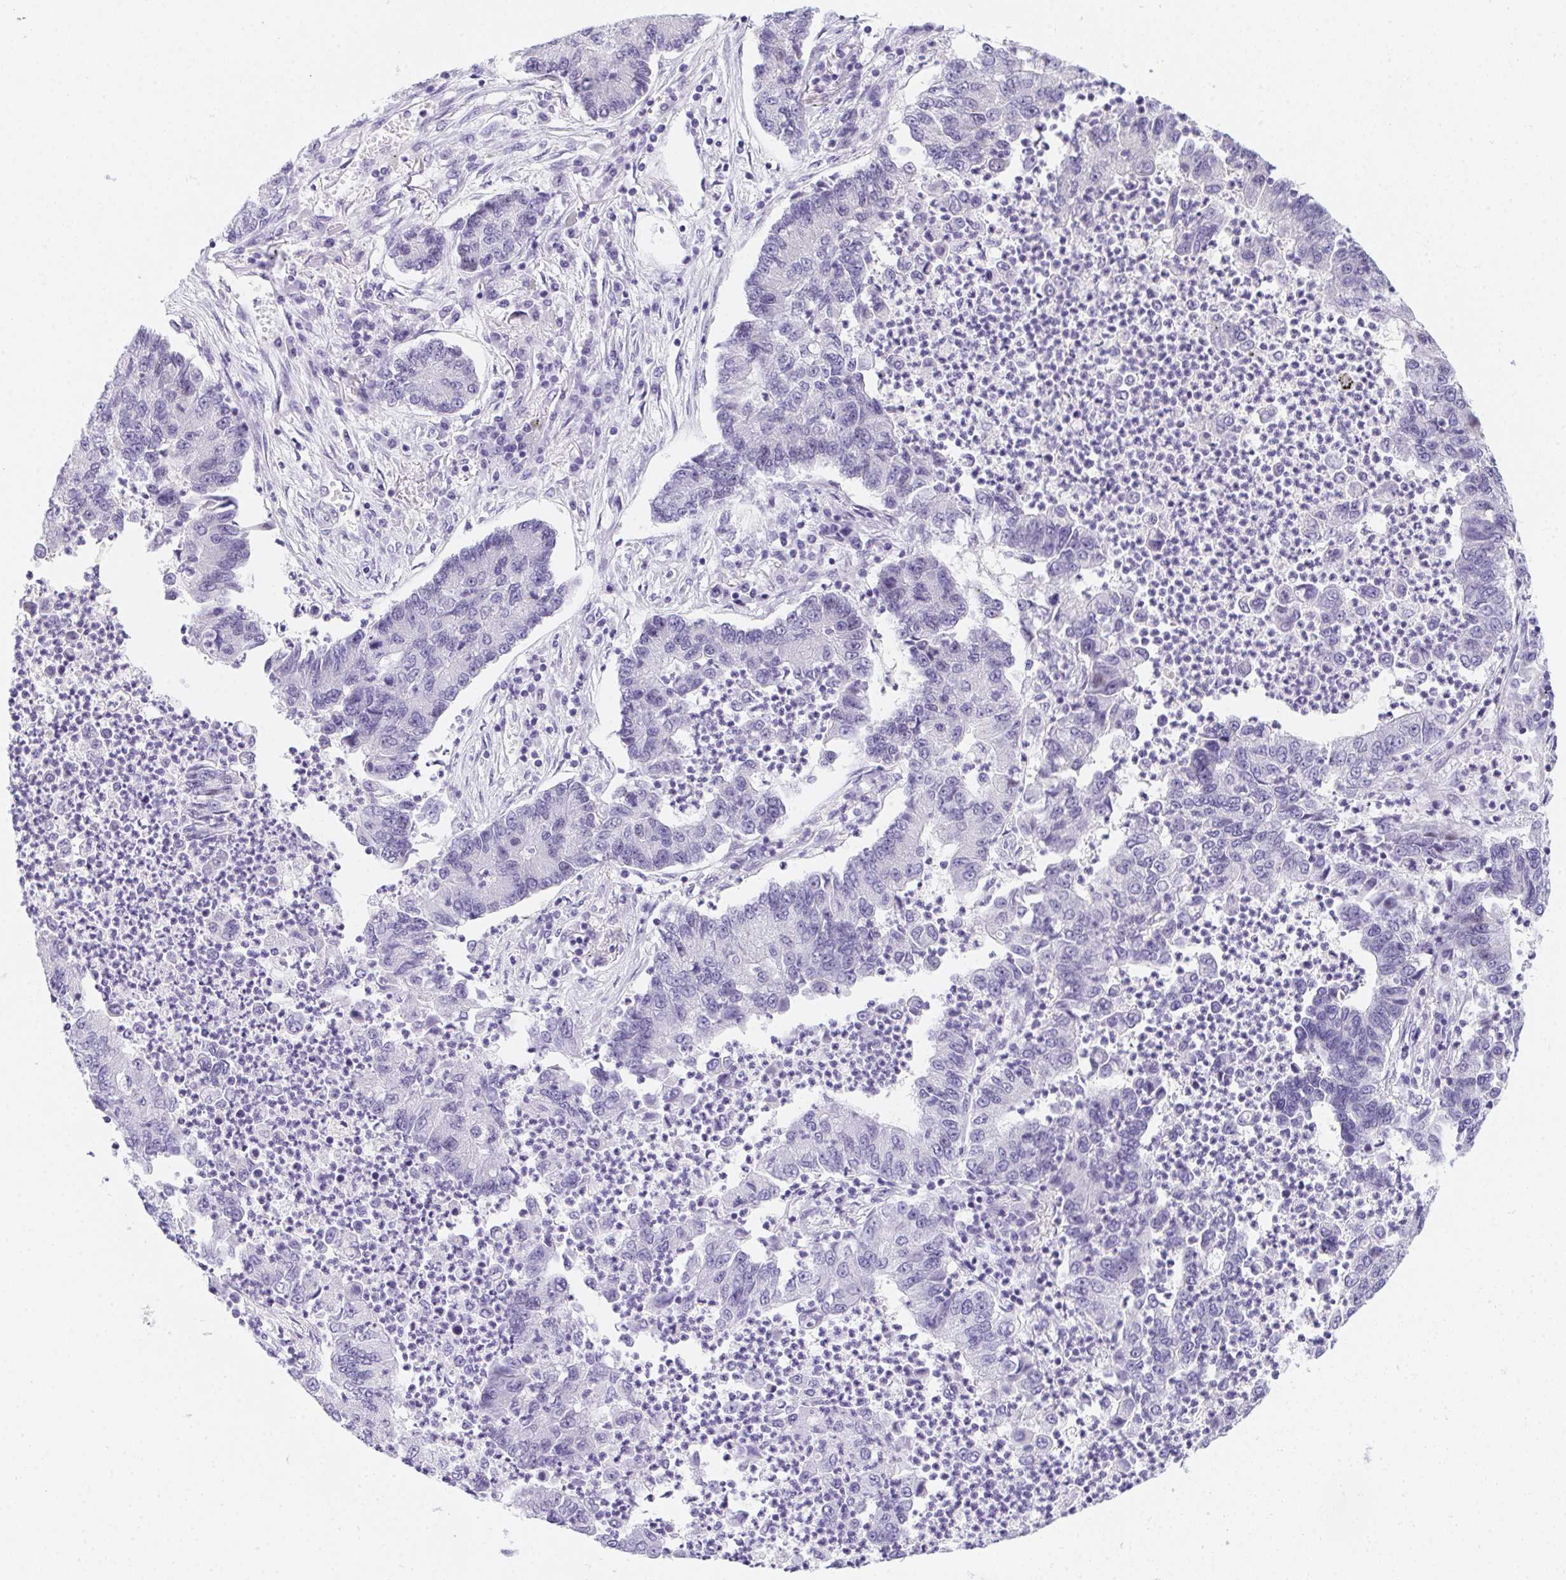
{"staining": {"intensity": "negative", "quantity": "none", "location": "none"}, "tissue": "lung cancer", "cell_type": "Tumor cells", "image_type": "cancer", "snomed": [{"axis": "morphology", "description": "Adenocarcinoma, NOS"}, {"axis": "topography", "description": "Lung"}], "caption": "This is an immunohistochemistry photomicrograph of human lung cancer (adenocarcinoma). There is no staining in tumor cells.", "gene": "HELLS", "patient": {"sex": "female", "age": 57}}